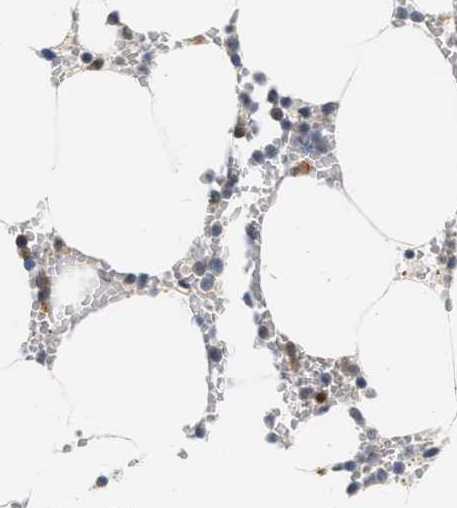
{"staining": {"intensity": "moderate", "quantity": "<25%", "location": "cytoplasmic/membranous"}, "tissue": "bone marrow", "cell_type": "Hematopoietic cells", "image_type": "normal", "snomed": [{"axis": "morphology", "description": "Normal tissue, NOS"}, {"axis": "topography", "description": "Bone marrow"}], "caption": "Protein expression analysis of normal human bone marrow reveals moderate cytoplasmic/membranous staining in approximately <25% of hematopoietic cells.", "gene": "RUVBL1", "patient": {"sex": "male", "age": 70}}